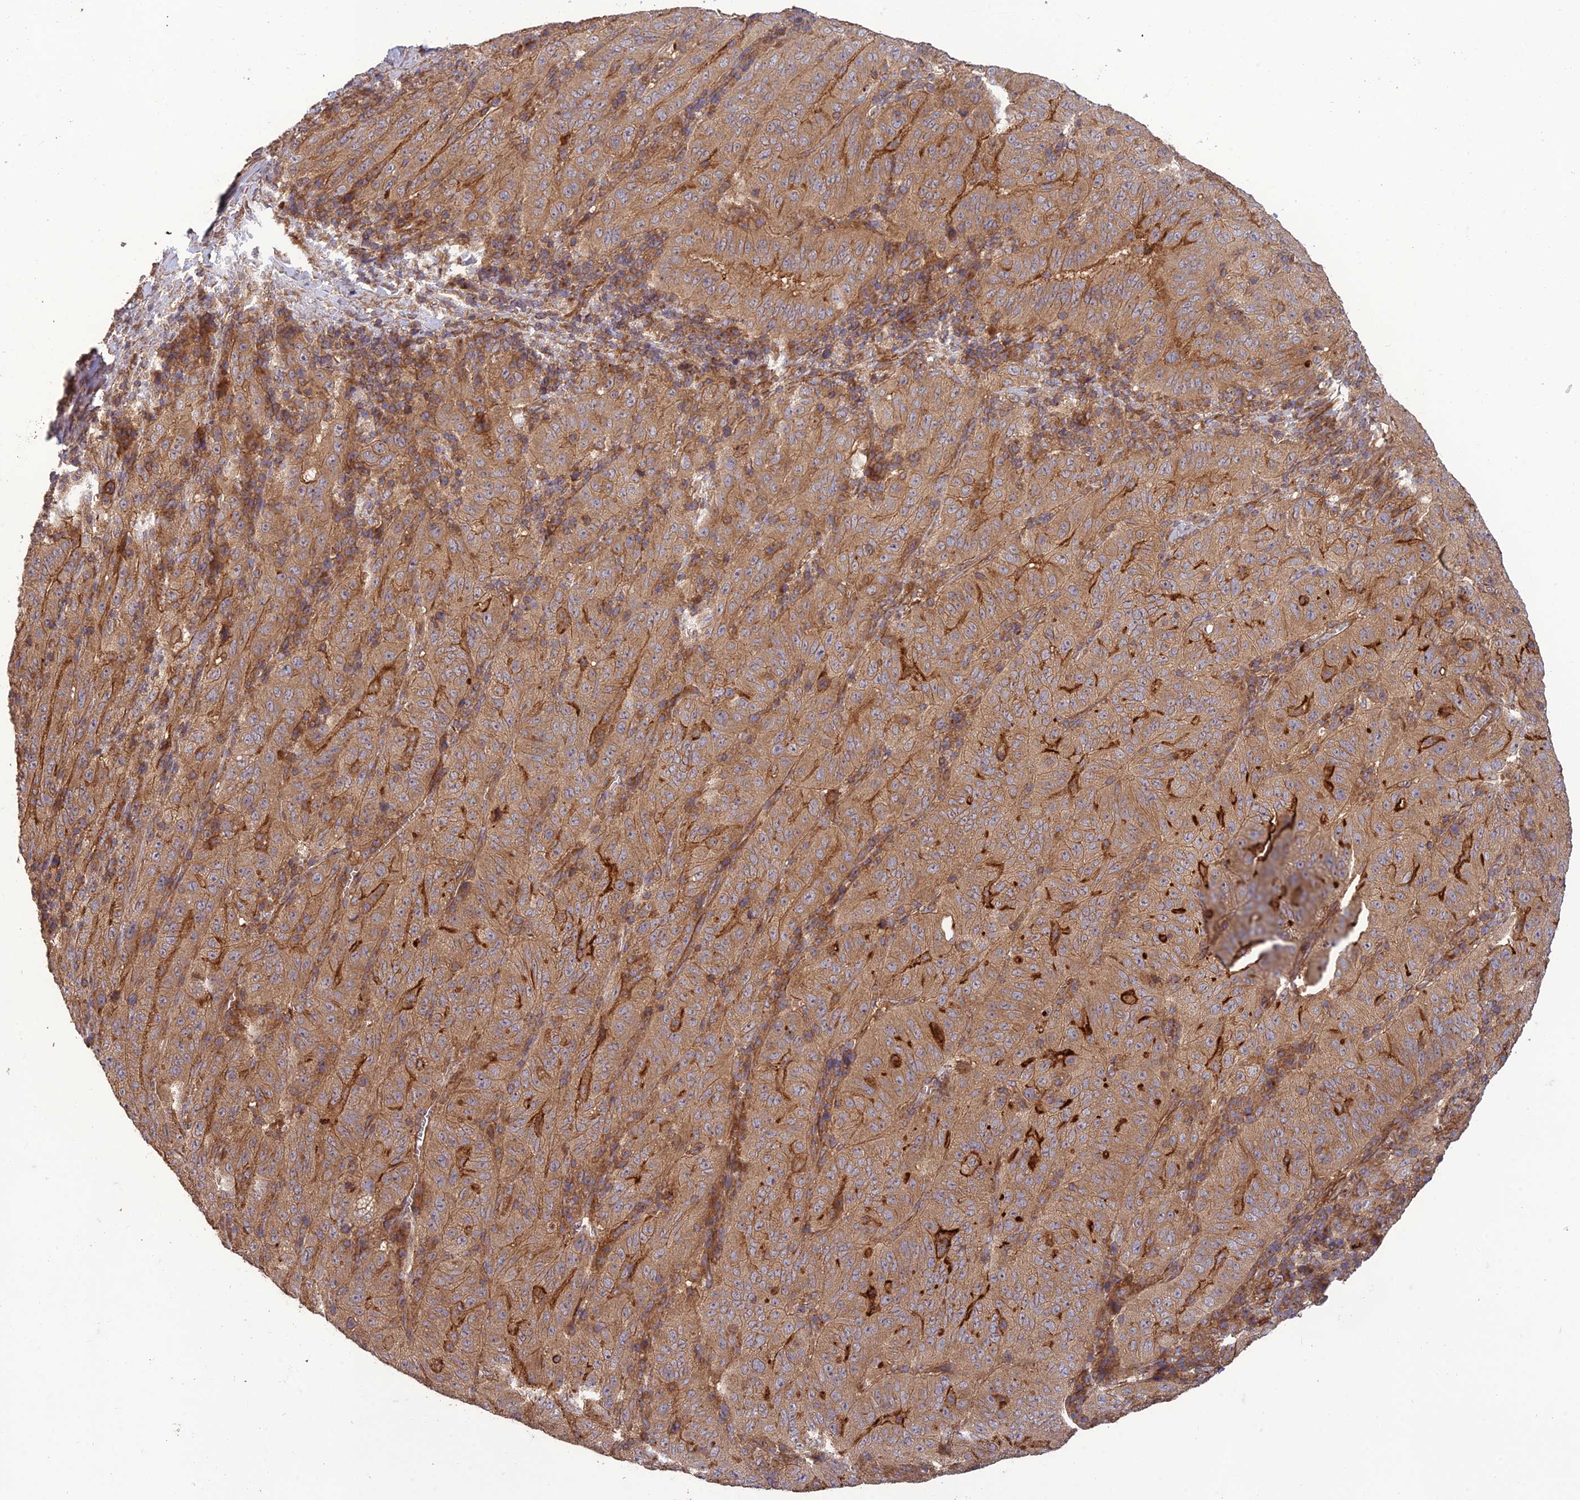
{"staining": {"intensity": "moderate", "quantity": ">75%", "location": "cytoplasmic/membranous"}, "tissue": "pancreatic cancer", "cell_type": "Tumor cells", "image_type": "cancer", "snomed": [{"axis": "morphology", "description": "Adenocarcinoma, NOS"}, {"axis": "topography", "description": "Pancreas"}], "caption": "Human pancreatic cancer (adenocarcinoma) stained with a protein marker displays moderate staining in tumor cells.", "gene": "TMEM131L", "patient": {"sex": "male", "age": 63}}